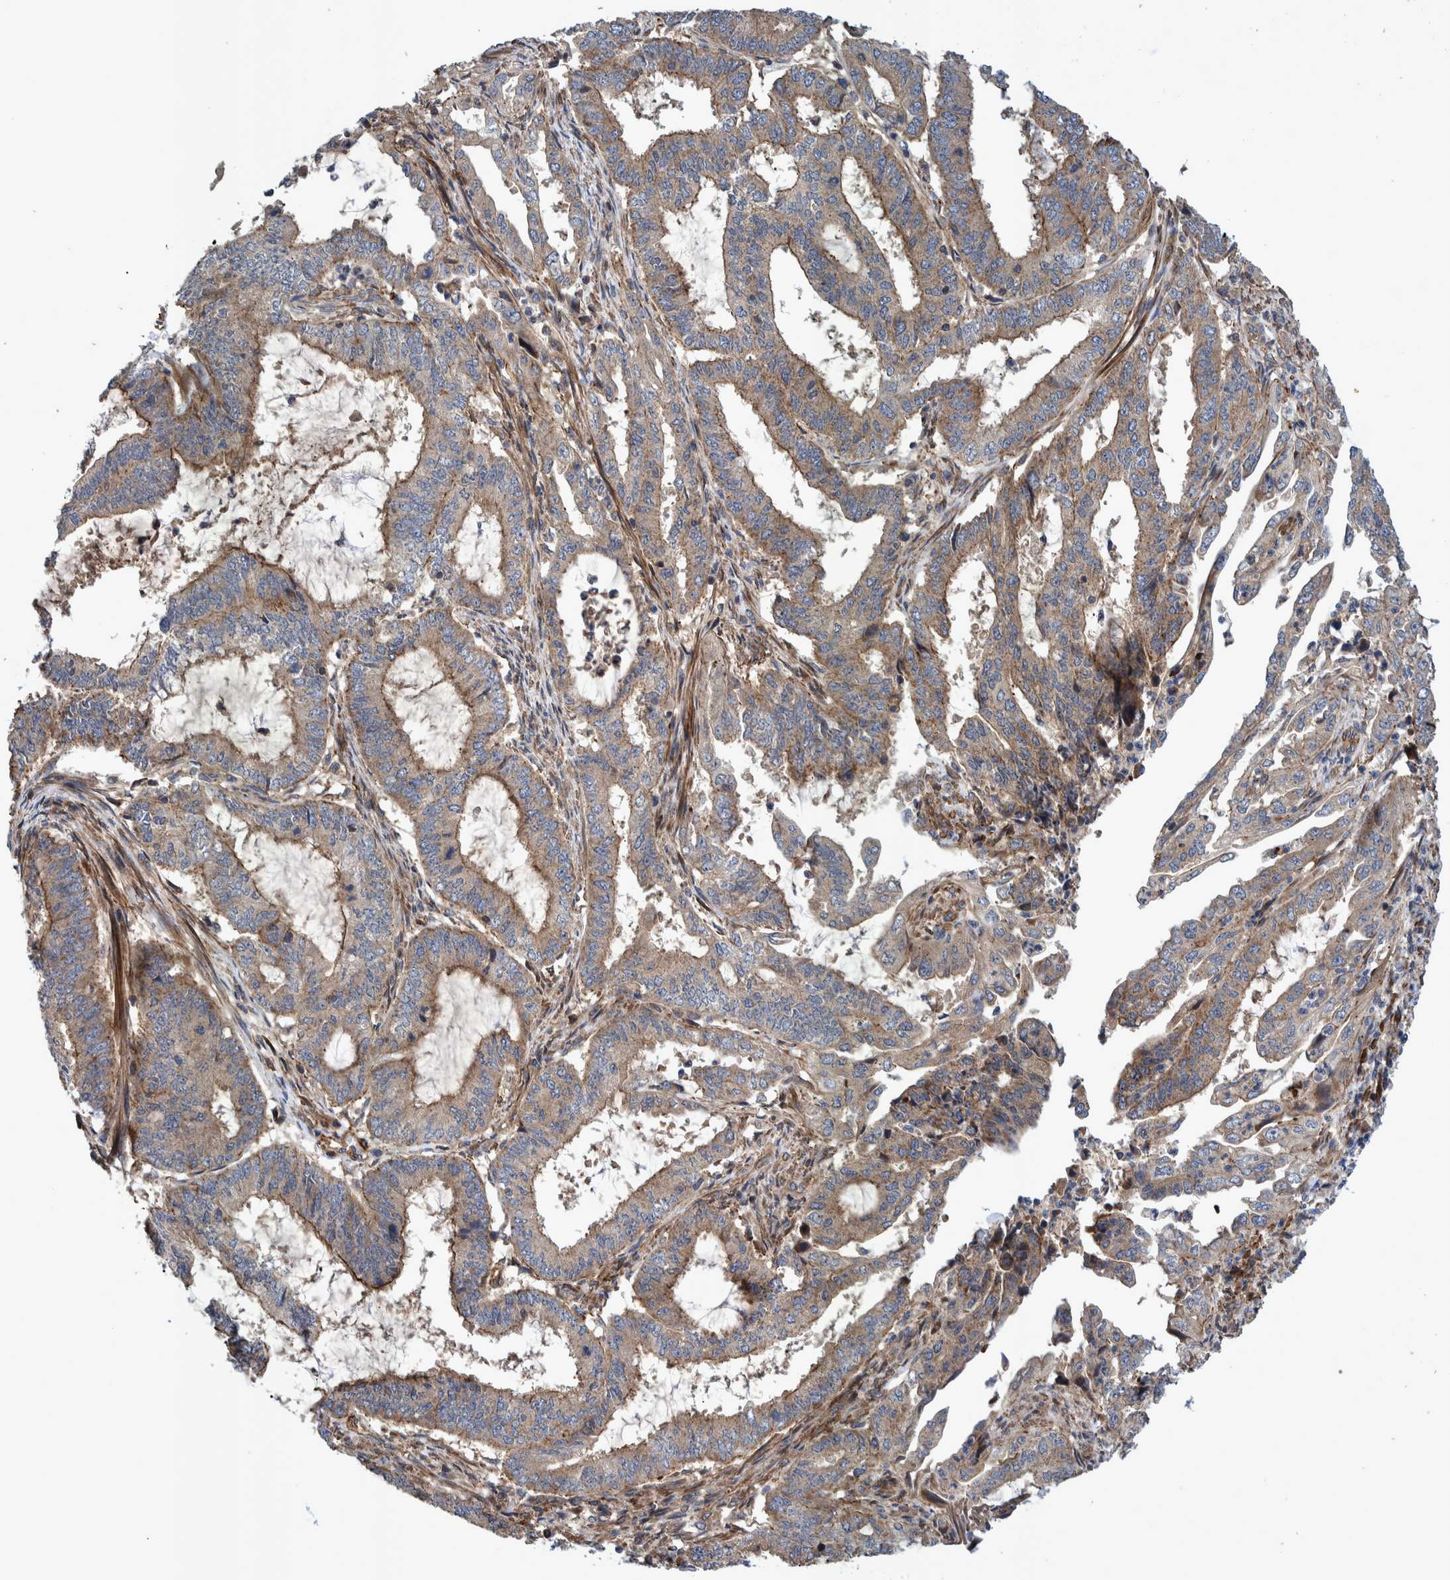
{"staining": {"intensity": "moderate", "quantity": ">75%", "location": "cytoplasmic/membranous"}, "tissue": "endometrial cancer", "cell_type": "Tumor cells", "image_type": "cancer", "snomed": [{"axis": "morphology", "description": "Adenocarcinoma, NOS"}, {"axis": "topography", "description": "Endometrium"}], "caption": "A photomicrograph of human endometrial cancer (adenocarcinoma) stained for a protein reveals moderate cytoplasmic/membranous brown staining in tumor cells.", "gene": "GRPEL2", "patient": {"sex": "female", "age": 51}}